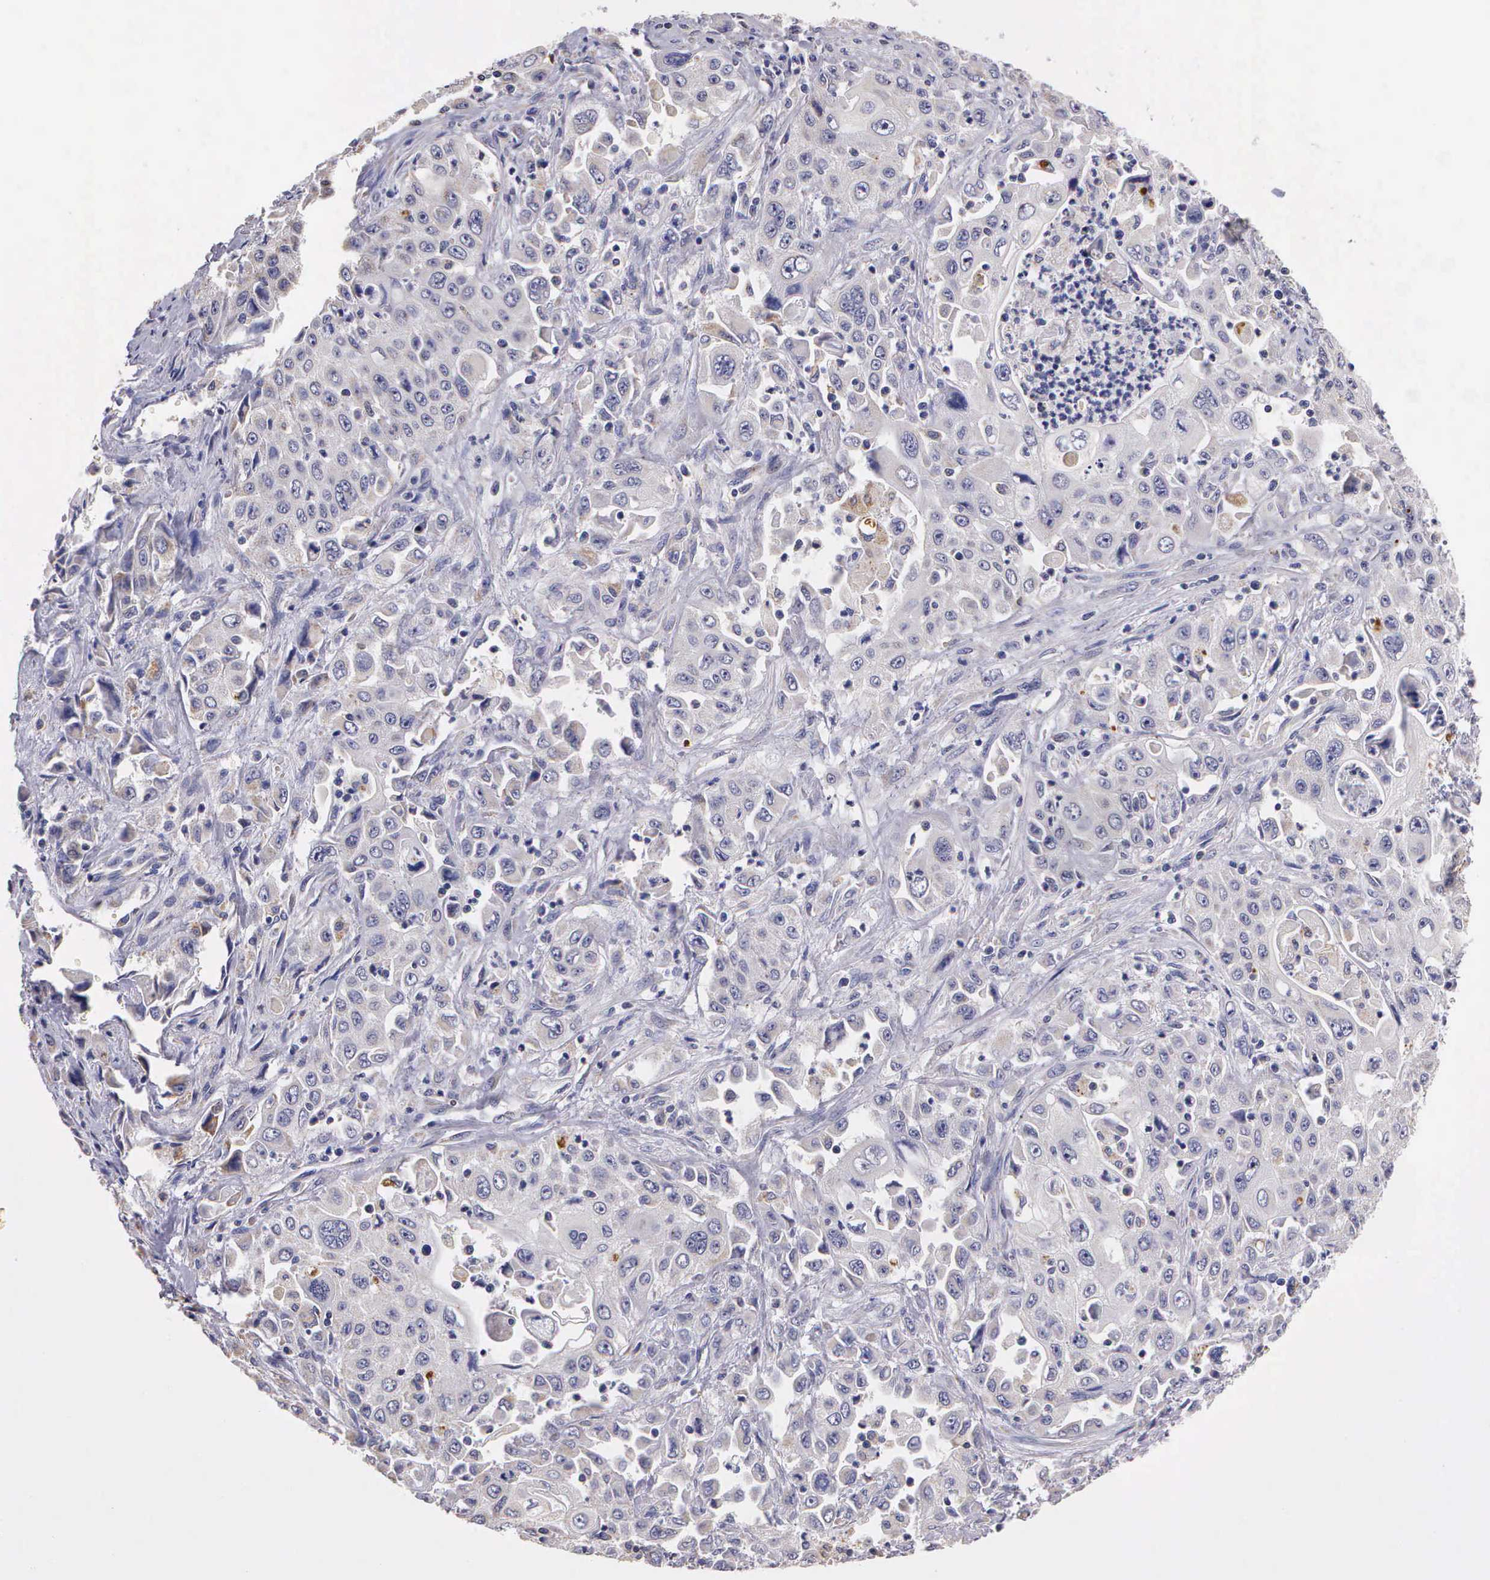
{"staining": {"intensity": "weak", "quantity": "<25%", "location": "cytoplasmic/membranous"}, "tissue": "pancreatic cancer", "cell_type": "Tumor cells", "image_type": "cancer", "snomed": [{"axis": "morphology", "description": "Adenocarcinoma, NOS"}, {"axis": "topography", "description": "Pancreas"}], "caption": "This is a image of immunohistochemistry staining of pancreatic adenocarcinoma, which shows no expression in tumor cells.", "gene": "ESR1", "patient": {"sex": "male", "age": 70}}